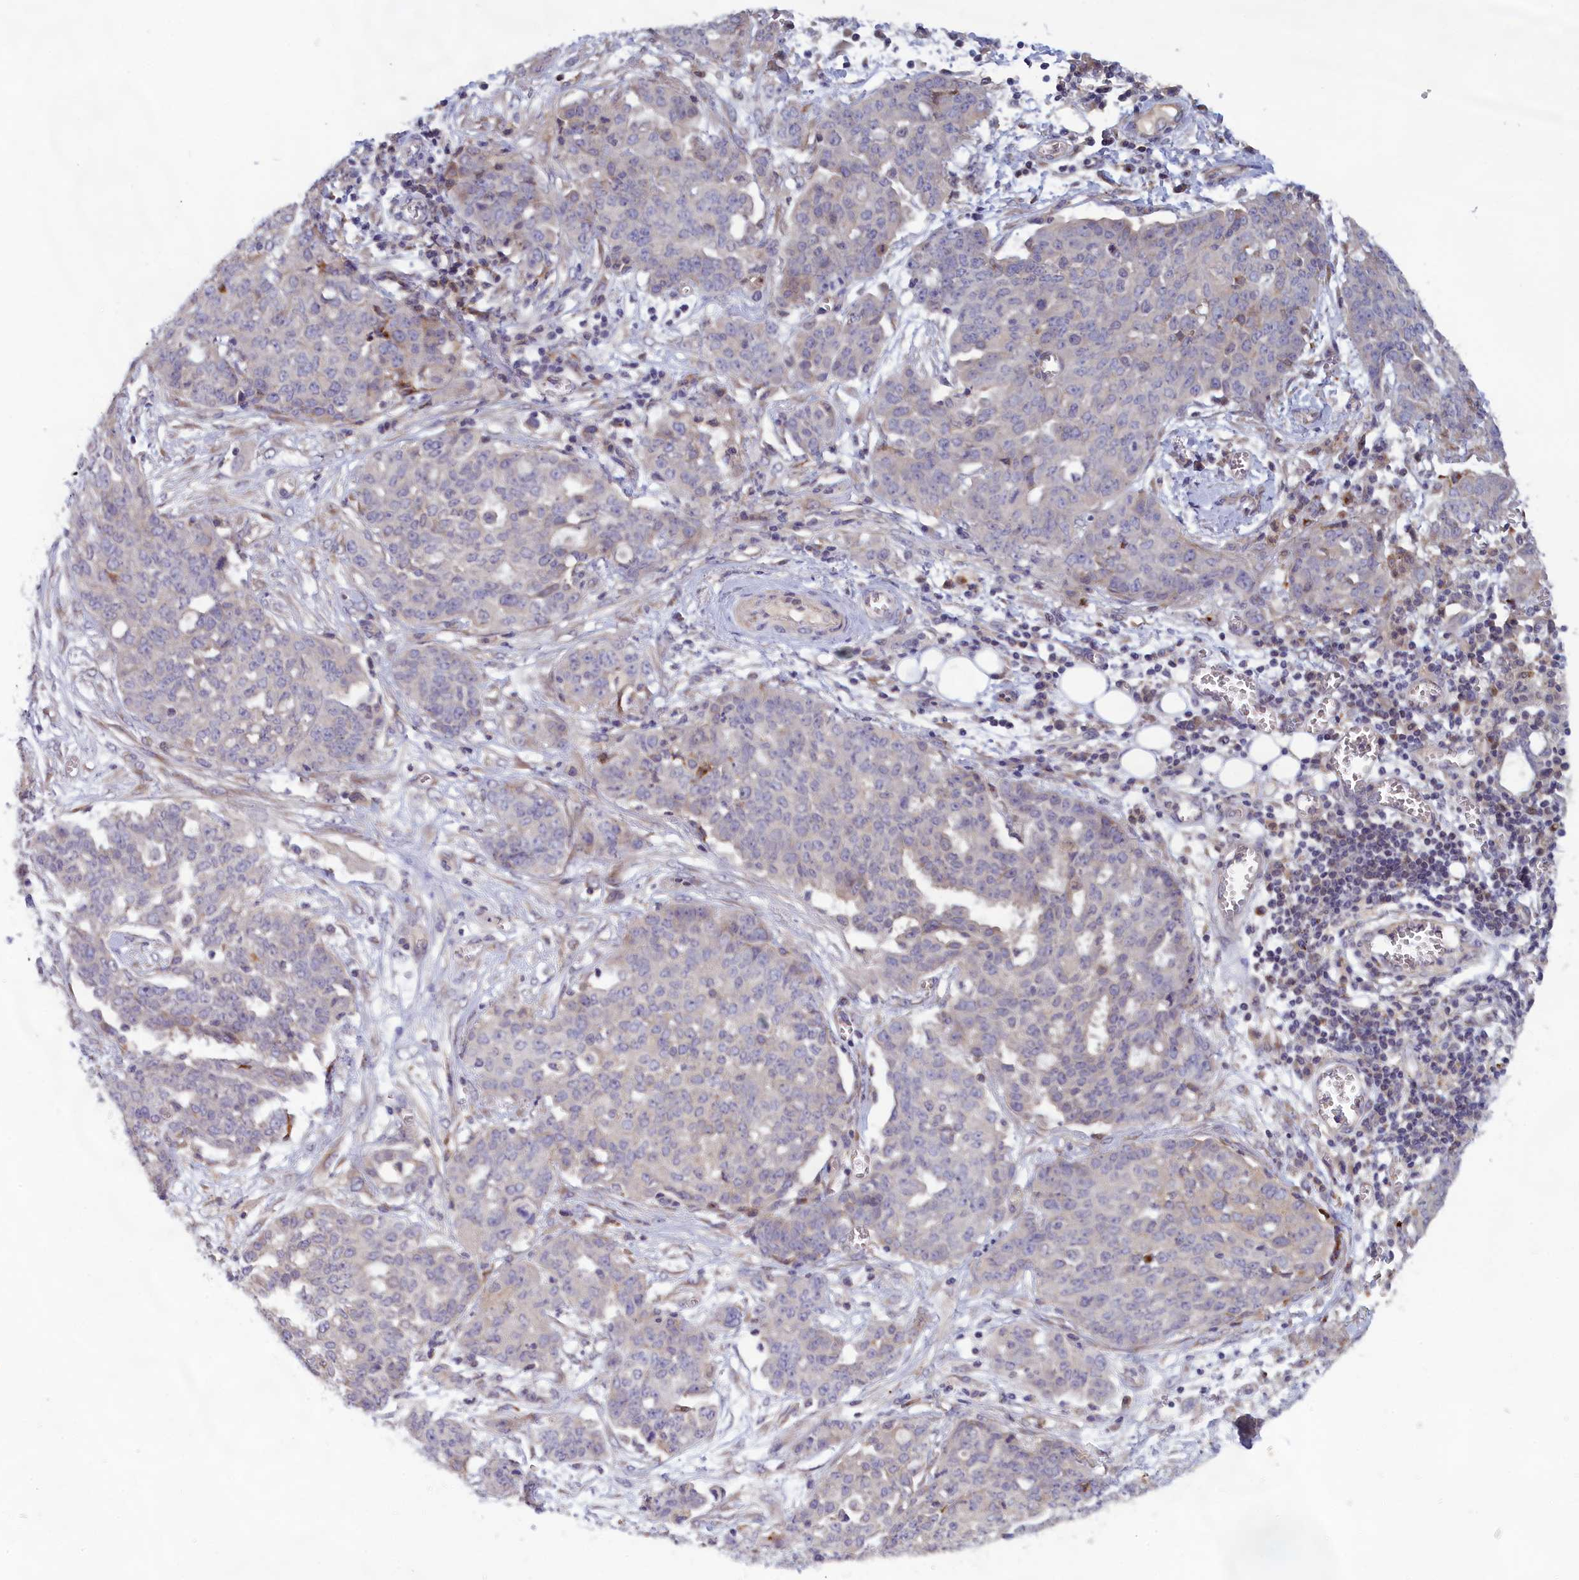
{"staining": {"intensity": "negative", "quantity": "none", "location": "none"}, "tissue": "ovarian cancer", "cell_type": "Tumor cells", "image_type": "cancer", "snomed": [{"axis": "morphology", "description": "Cystadenocarcinoma, serous, NOS"}, {"axis": "topography", "description": "Soft tissue"}, {"axis": "topography", "description": "Ovary"}], "caption": "An immunohistochemistry (IHC) histopathology image of ovarian serous cystadenocarcinoma is shown. There is no staining in tumor cells of ovarian serous cystadenocarcinoma. (Immunohistochemistry (ihc), brightfield microscopy, high magnification).", "gene": "IGFALS", "patient": {"sex": "female", "age": 57}}